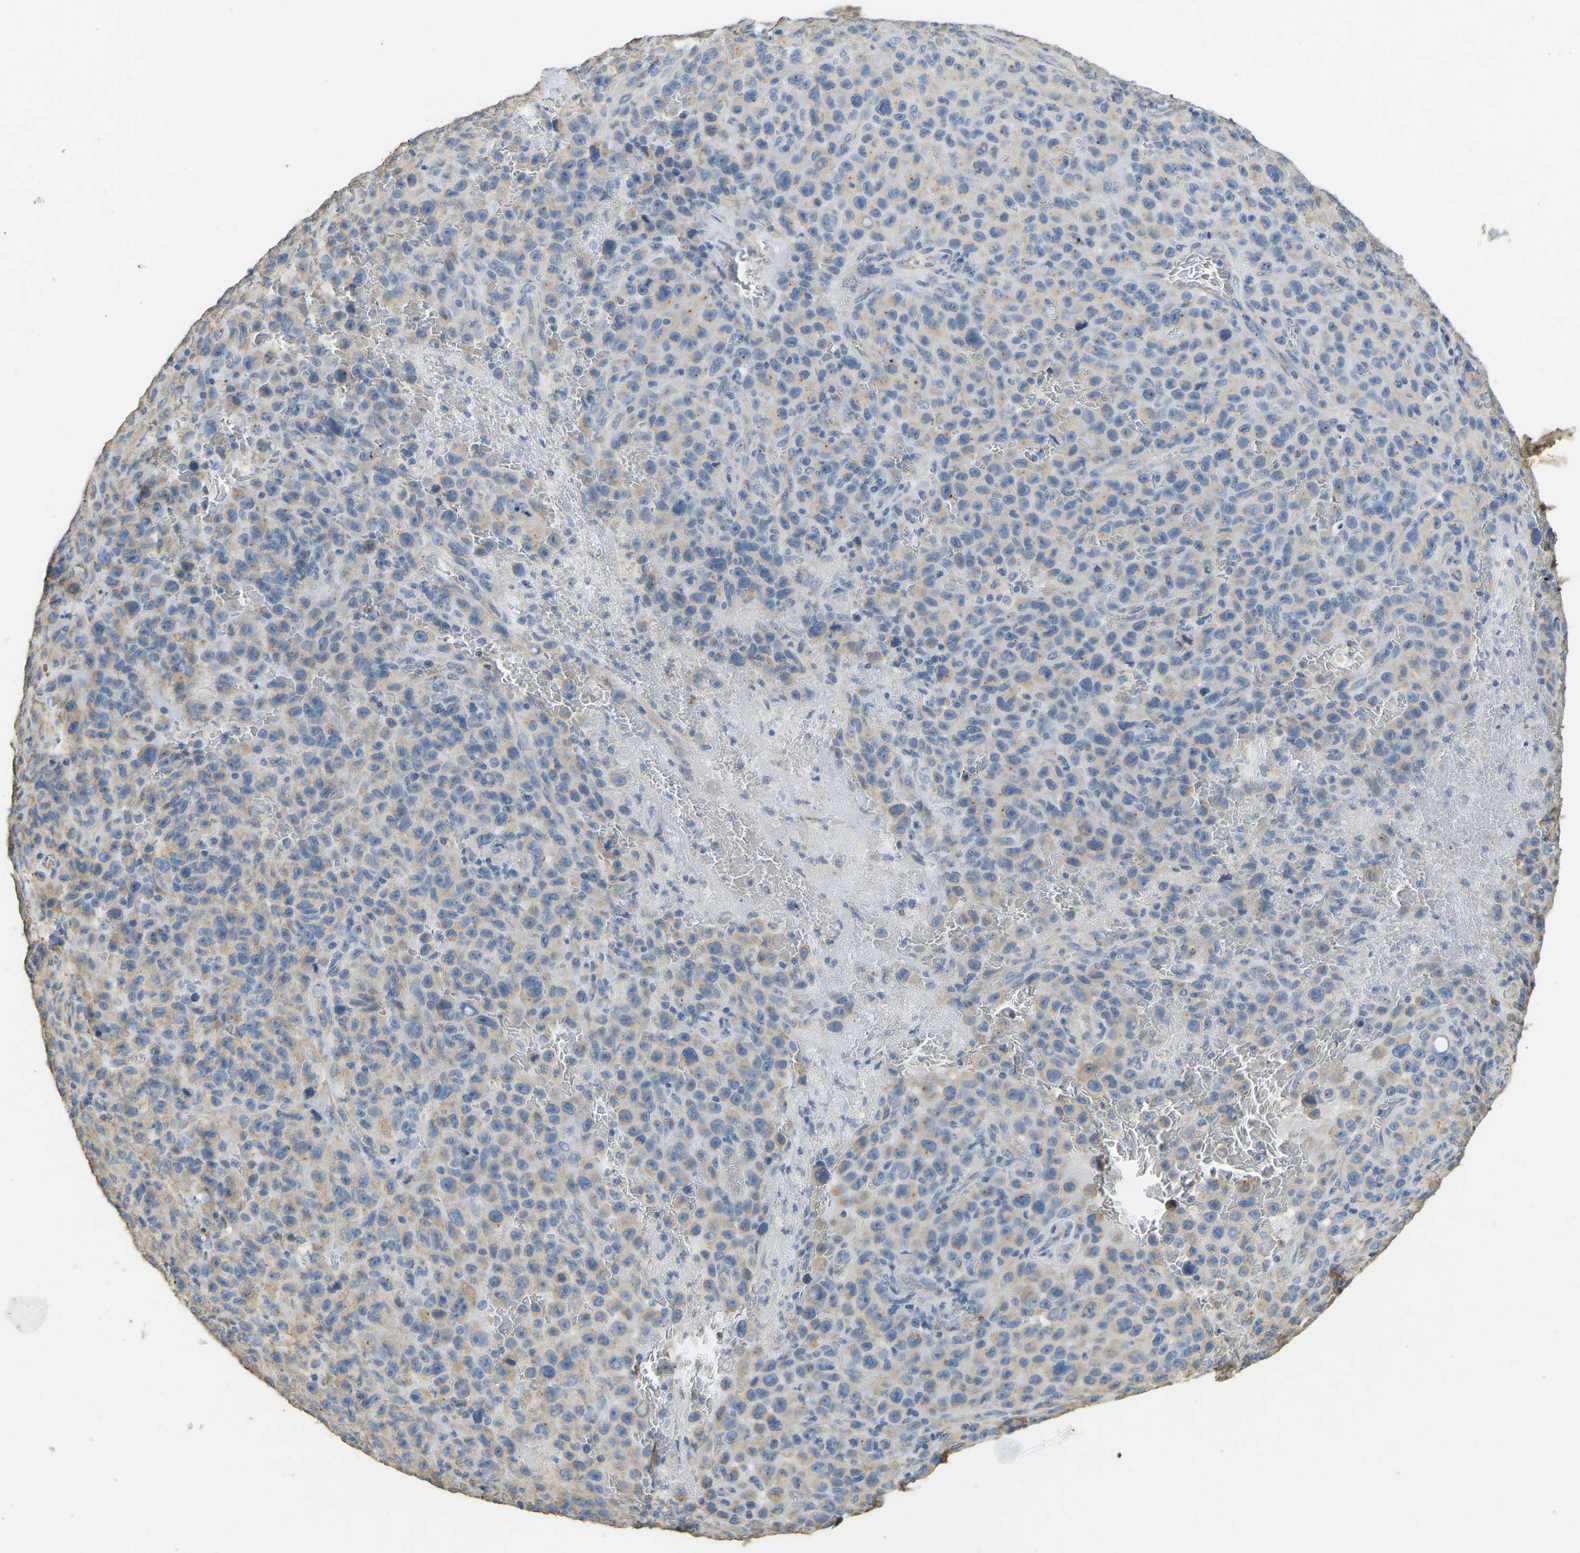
{"staining": {"intensity": "weak", "quantity": "<25%", "location": "cytoplasmic/membranous"}, "tissue": "melanoma", "cell_type": "Tumor cells", "image_type": "cancer", "snomed": [{"axis": "morphology", "description": "Malignant melanoma, NOS"}, {"axis": "topography", "description": "Skin"}], "caption": "Immunohistochemistry histopathology image of melanoma stained for a protein (brown), which displays no positivity in tumor cells.", "gene": "TECTA", "patient": {"sex": "female", "age": 82}}